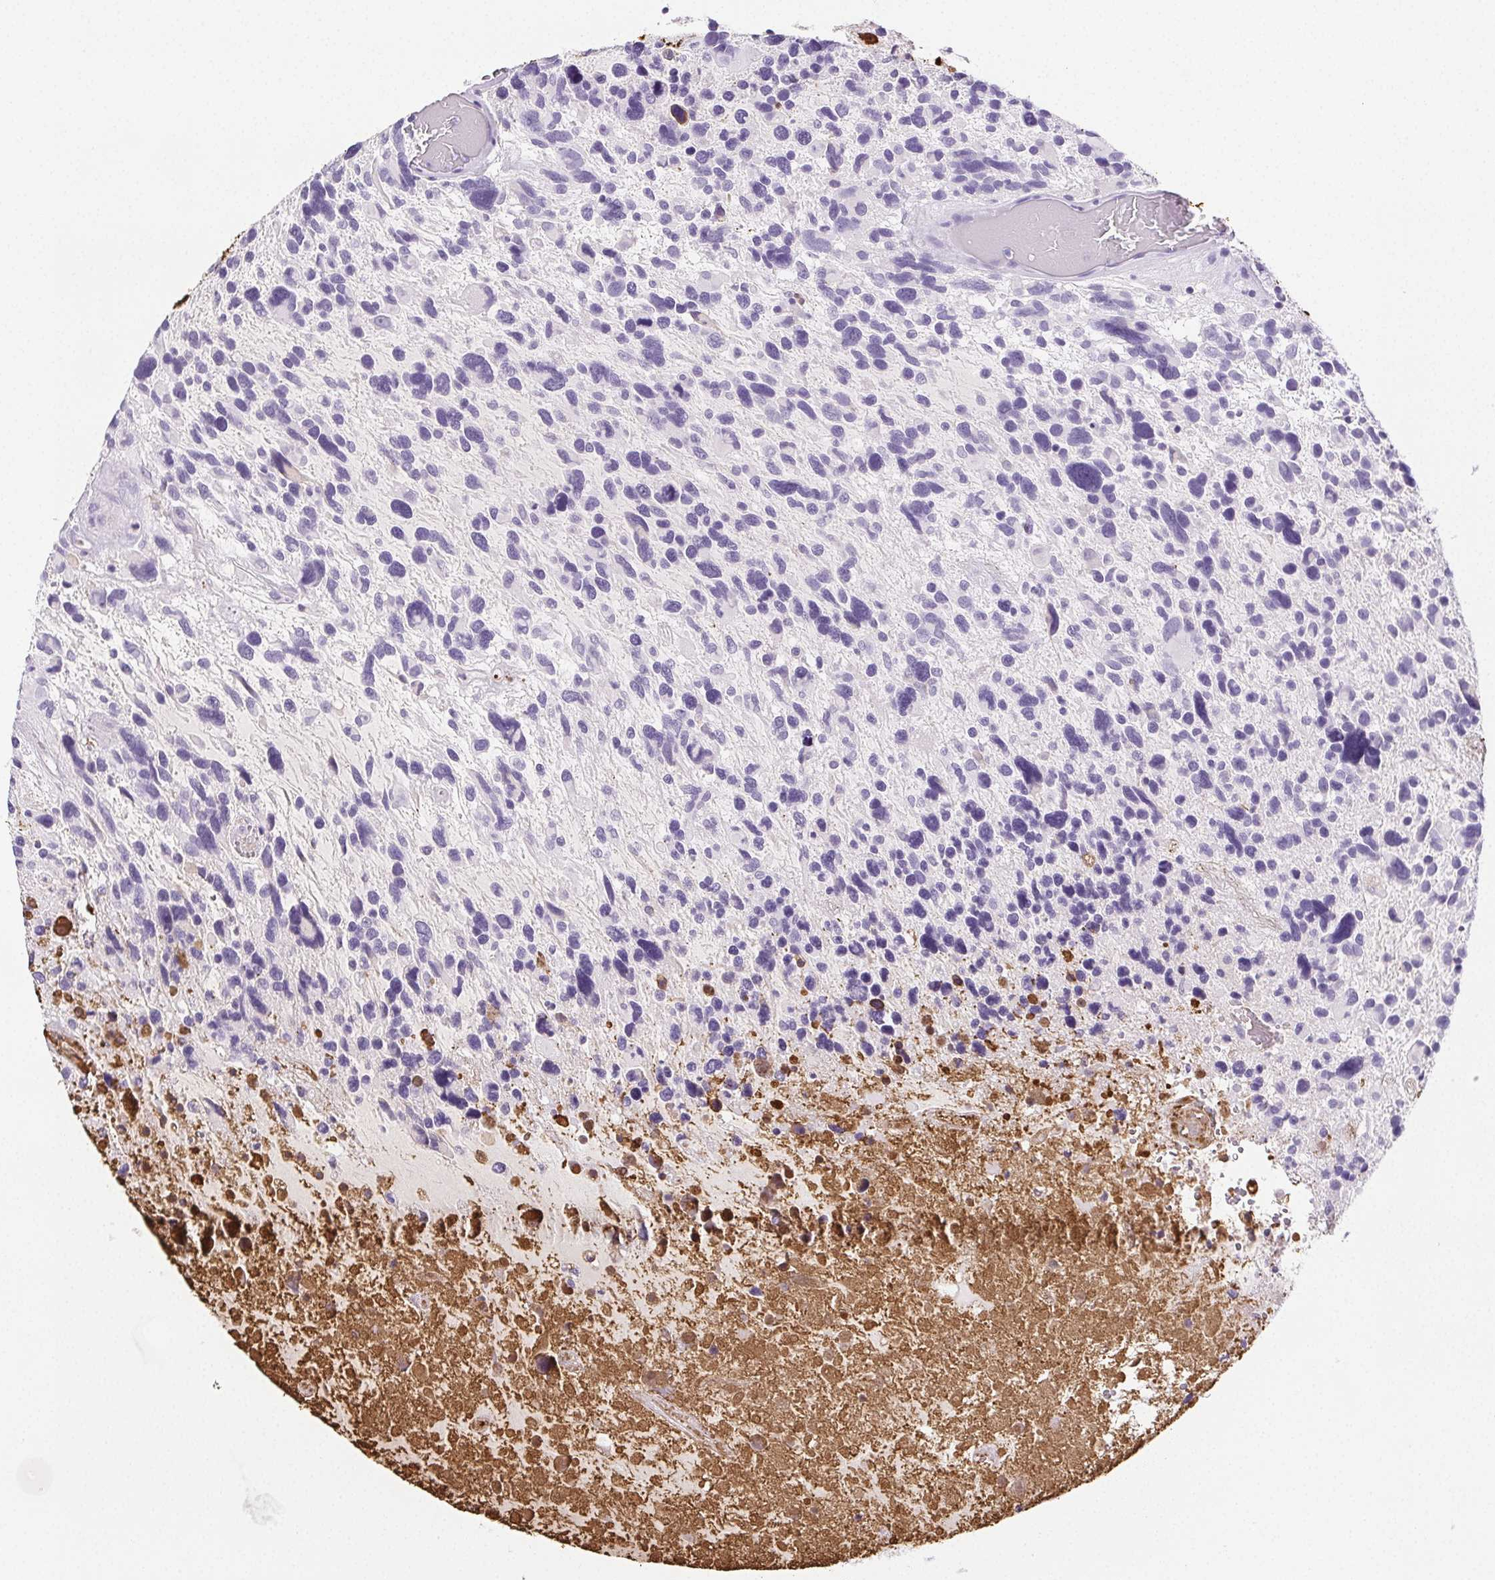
{"staining": {"intensity": "negative", "quantity": "none", "location": "none"}, "tissue": "glioma", "cell_type": "Tumor cells", "image_type": "cancer", "snomed": [{"axis": "morphology", "description": "Glioma, malignant, High grade"}, {"axis": "topography", "description": "Brain"}], "caption": "DAB immunohistochemical staining of human glioma displays no significant expression in tumor cells.", "gene": "VTN", "patient": {"sex": "male", "age": 49}}